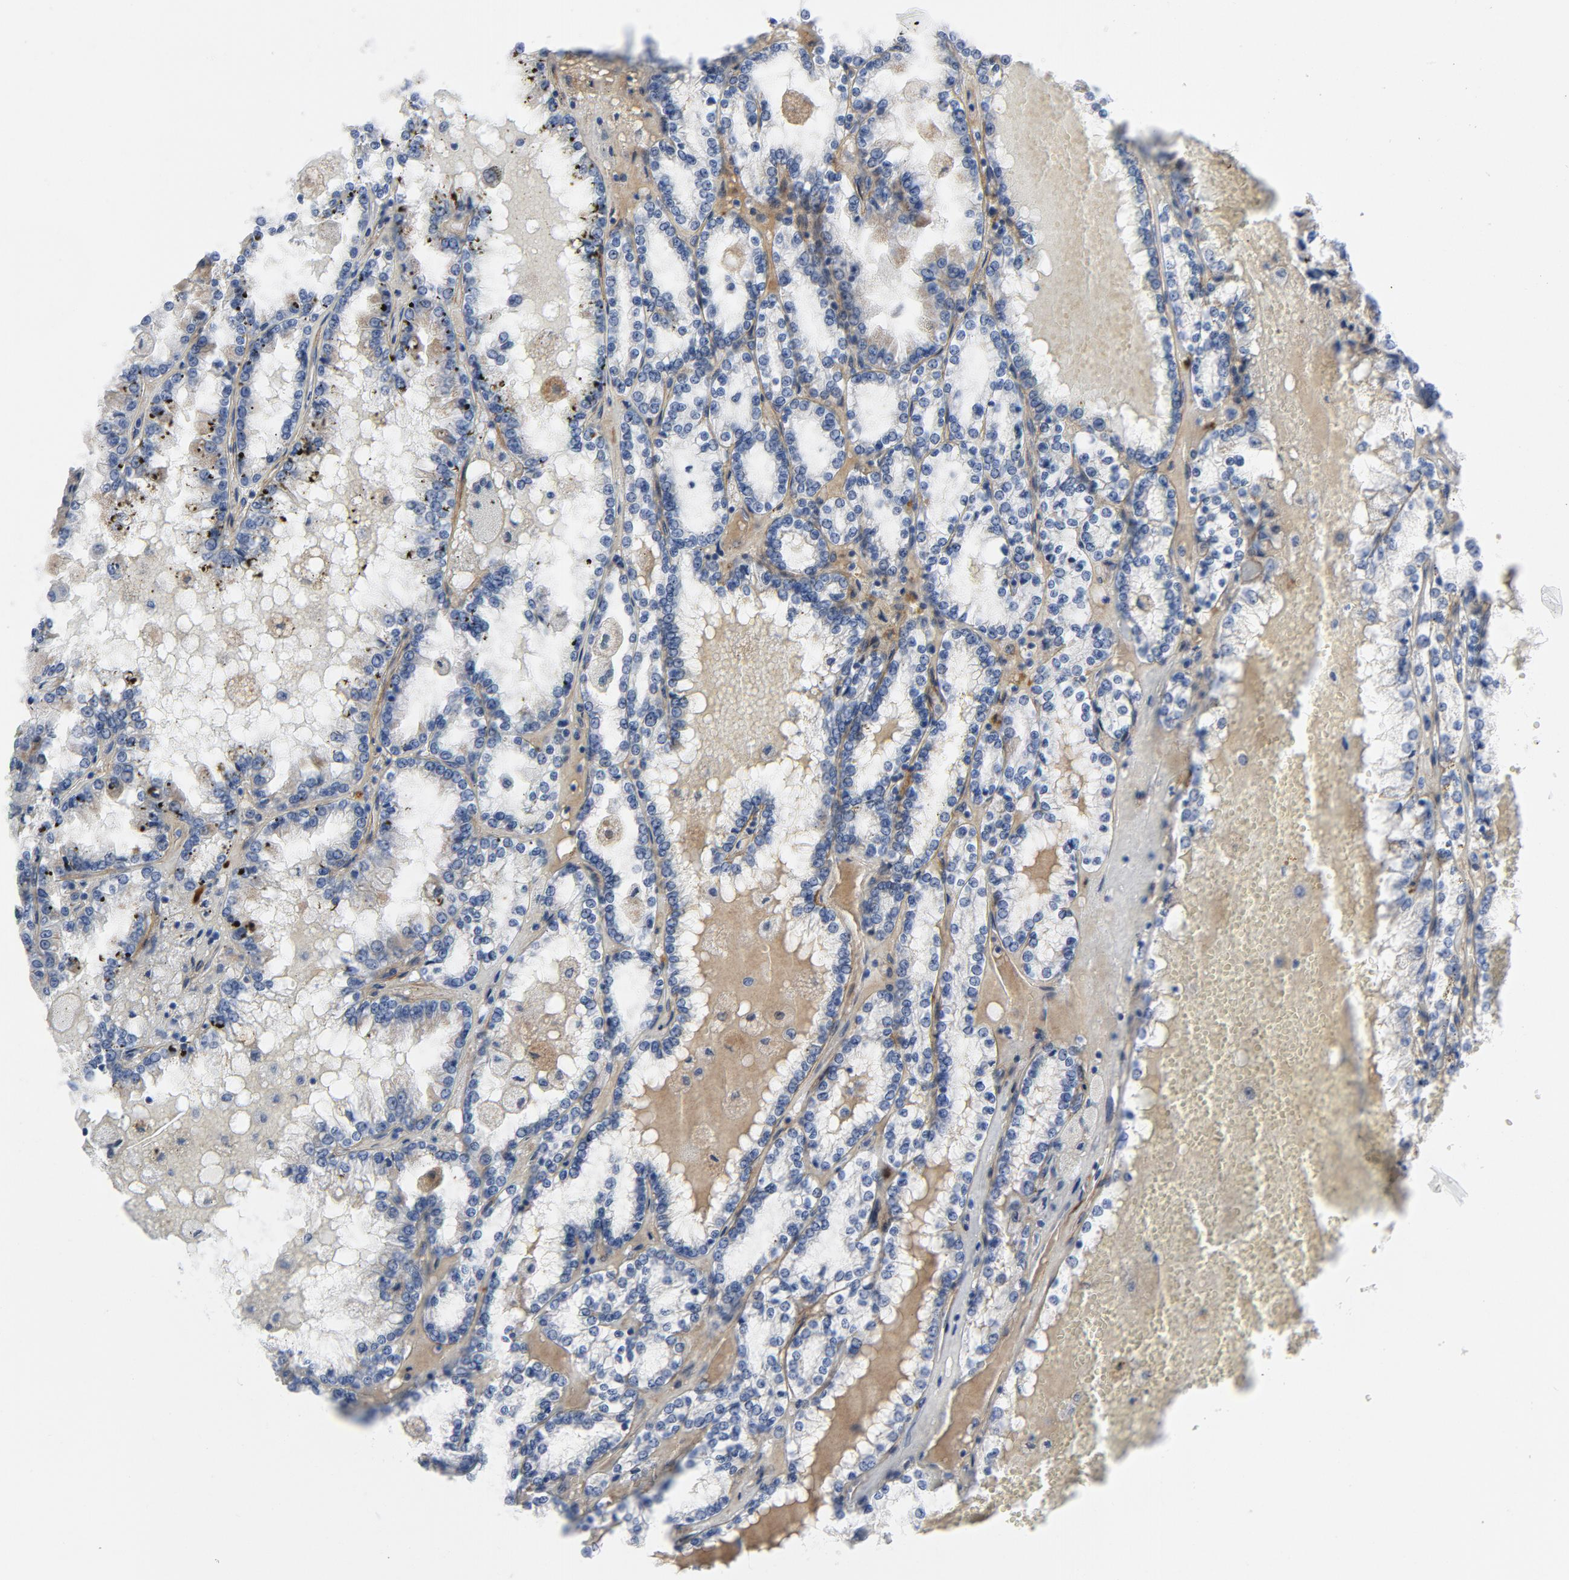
{"staining": {"intensity": "negative", "quantity": "none", "location": "none"}, "tissue": "renal cancer", "cell_type": "Tumor cells", "image_type": "cancer", "snomed": [{"axis": "morphology", "description": "Adenocarcinoma, NOS"}, {"axis": "topography", "description": "Kidney"}], "caption": "An immunohistochemistry (IHC) micrograph of renal adenocarcinoma is shown. There is no staining in tumor cells of renal adenocarcinoma. The staining was performed using DAB (3,3'-diaminobenzidine) to visualize the protein expression in brown, while the nuclei were stained in blue with hematoxylin (Magnification: 20x).", "gene": "LAMC1", "patient": {"sex": "female", "age": 56}}